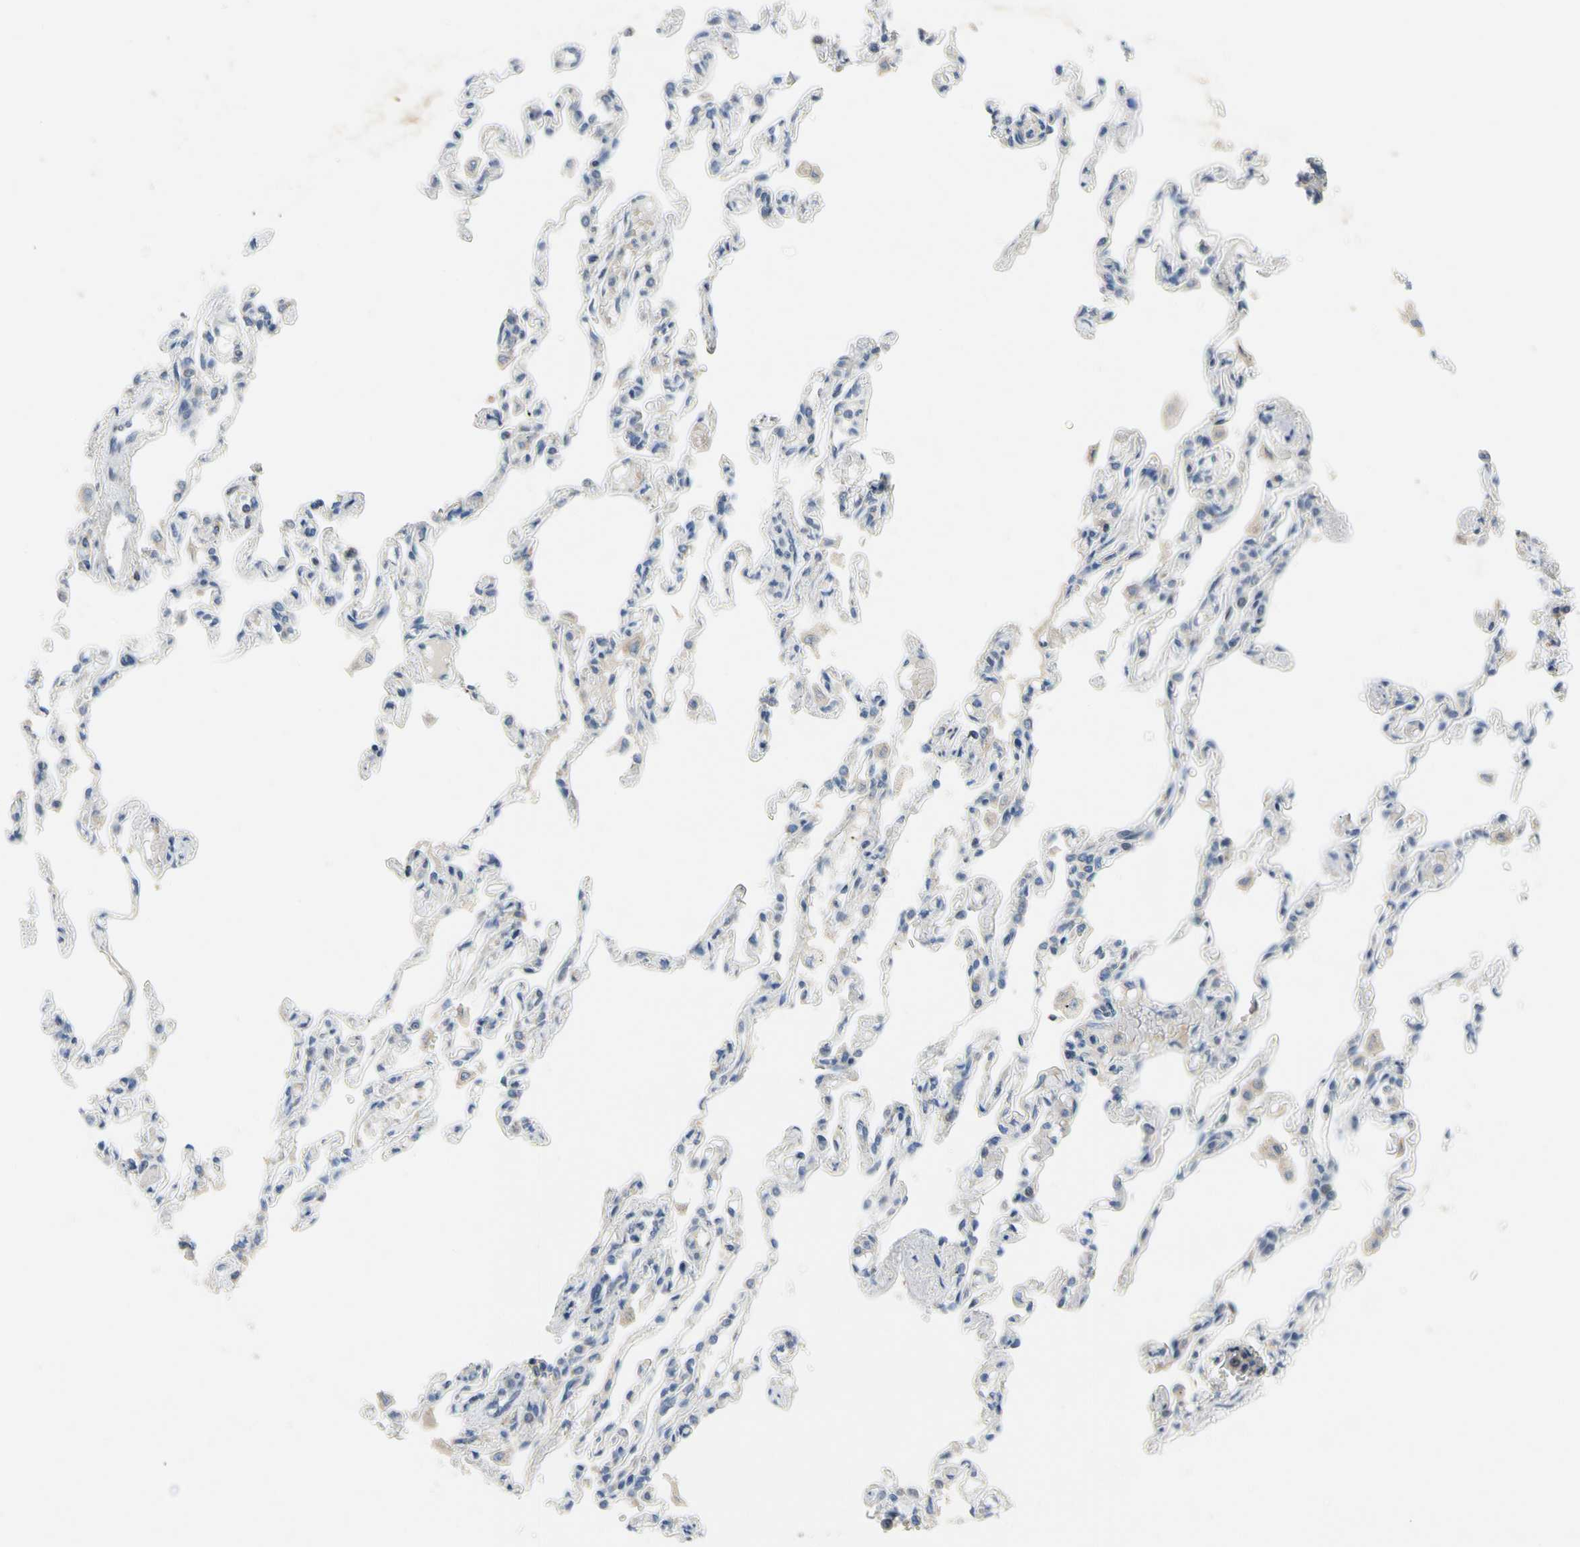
{"staining": {"intensity": "negative", "quantity": "none", "location": "none"}, "tissue": "lung", "cell_type": "Alveolar cells", "image_type": "normal", "snomed": [{"axis": "morphology", "description": "Normal tissue, NOS"}, {"axis": "topography", "description": "Lung"}], "caption": "This image is of normal lung stained with immunohistochemistry to label a protein in brown with the nuclei are counter-stained blue. There is no positivity in alveolar cells.", "gene": "KLHDC8B", "patient": {"sex": "male", "age": 21}}